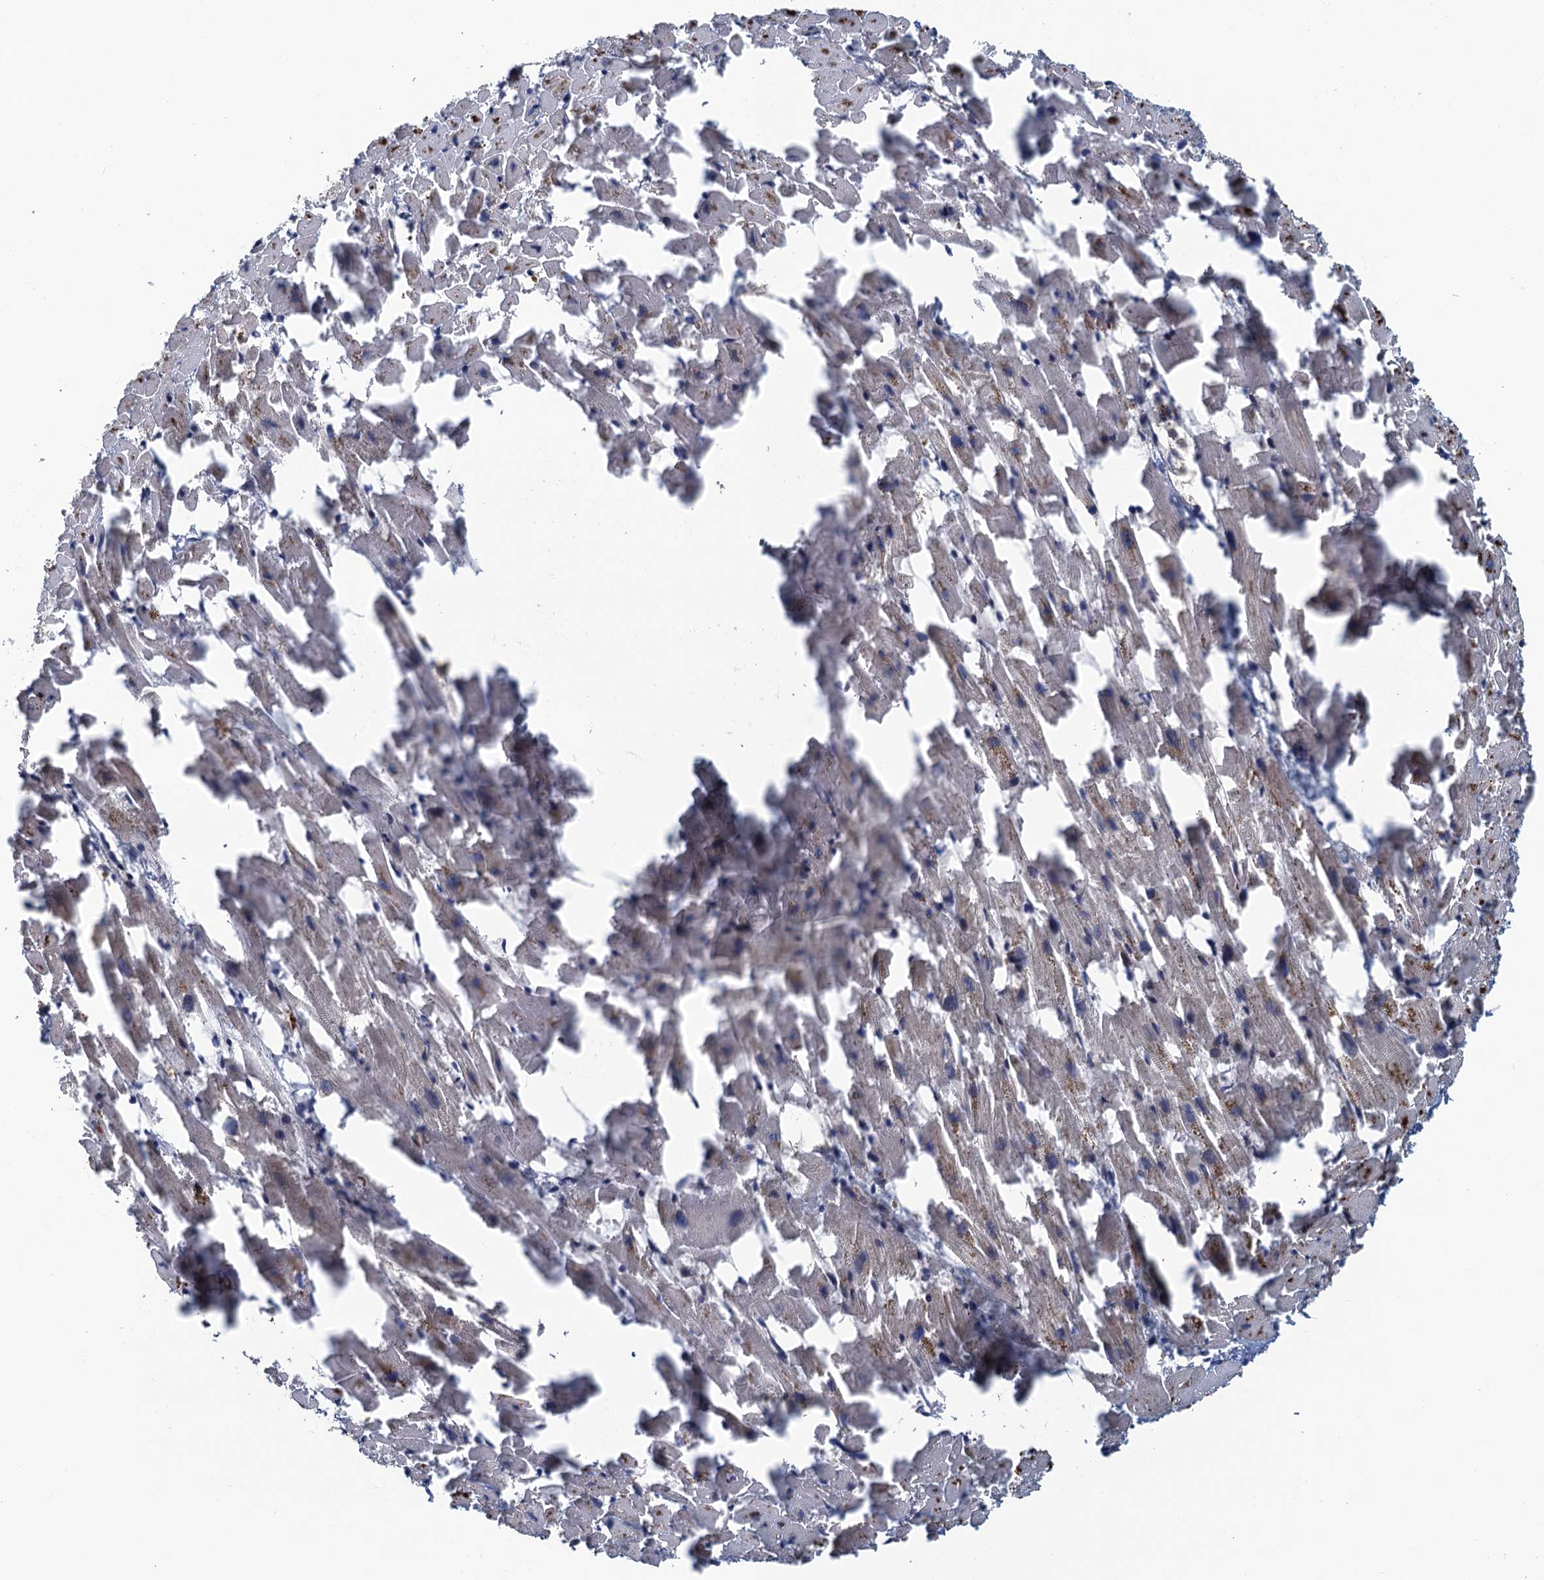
{"staining": {"intensity": "negative", "quantity": "none", "location": "none"}, "tissue": "heart muscle", "cell_type": "Cardiomyocytes", "image_type": "normal", "snomed": [{"axis": "morphology", "description": "Normal tissue, NOS"}, {"axis": "topography", "description": "Heart"}], "caption": "Protein analysis of benign heart muscle shows no significant expression in cardiomyocytes.", "gene": "KBTBD8", "patient": {"sex": "female", "age": 64}}